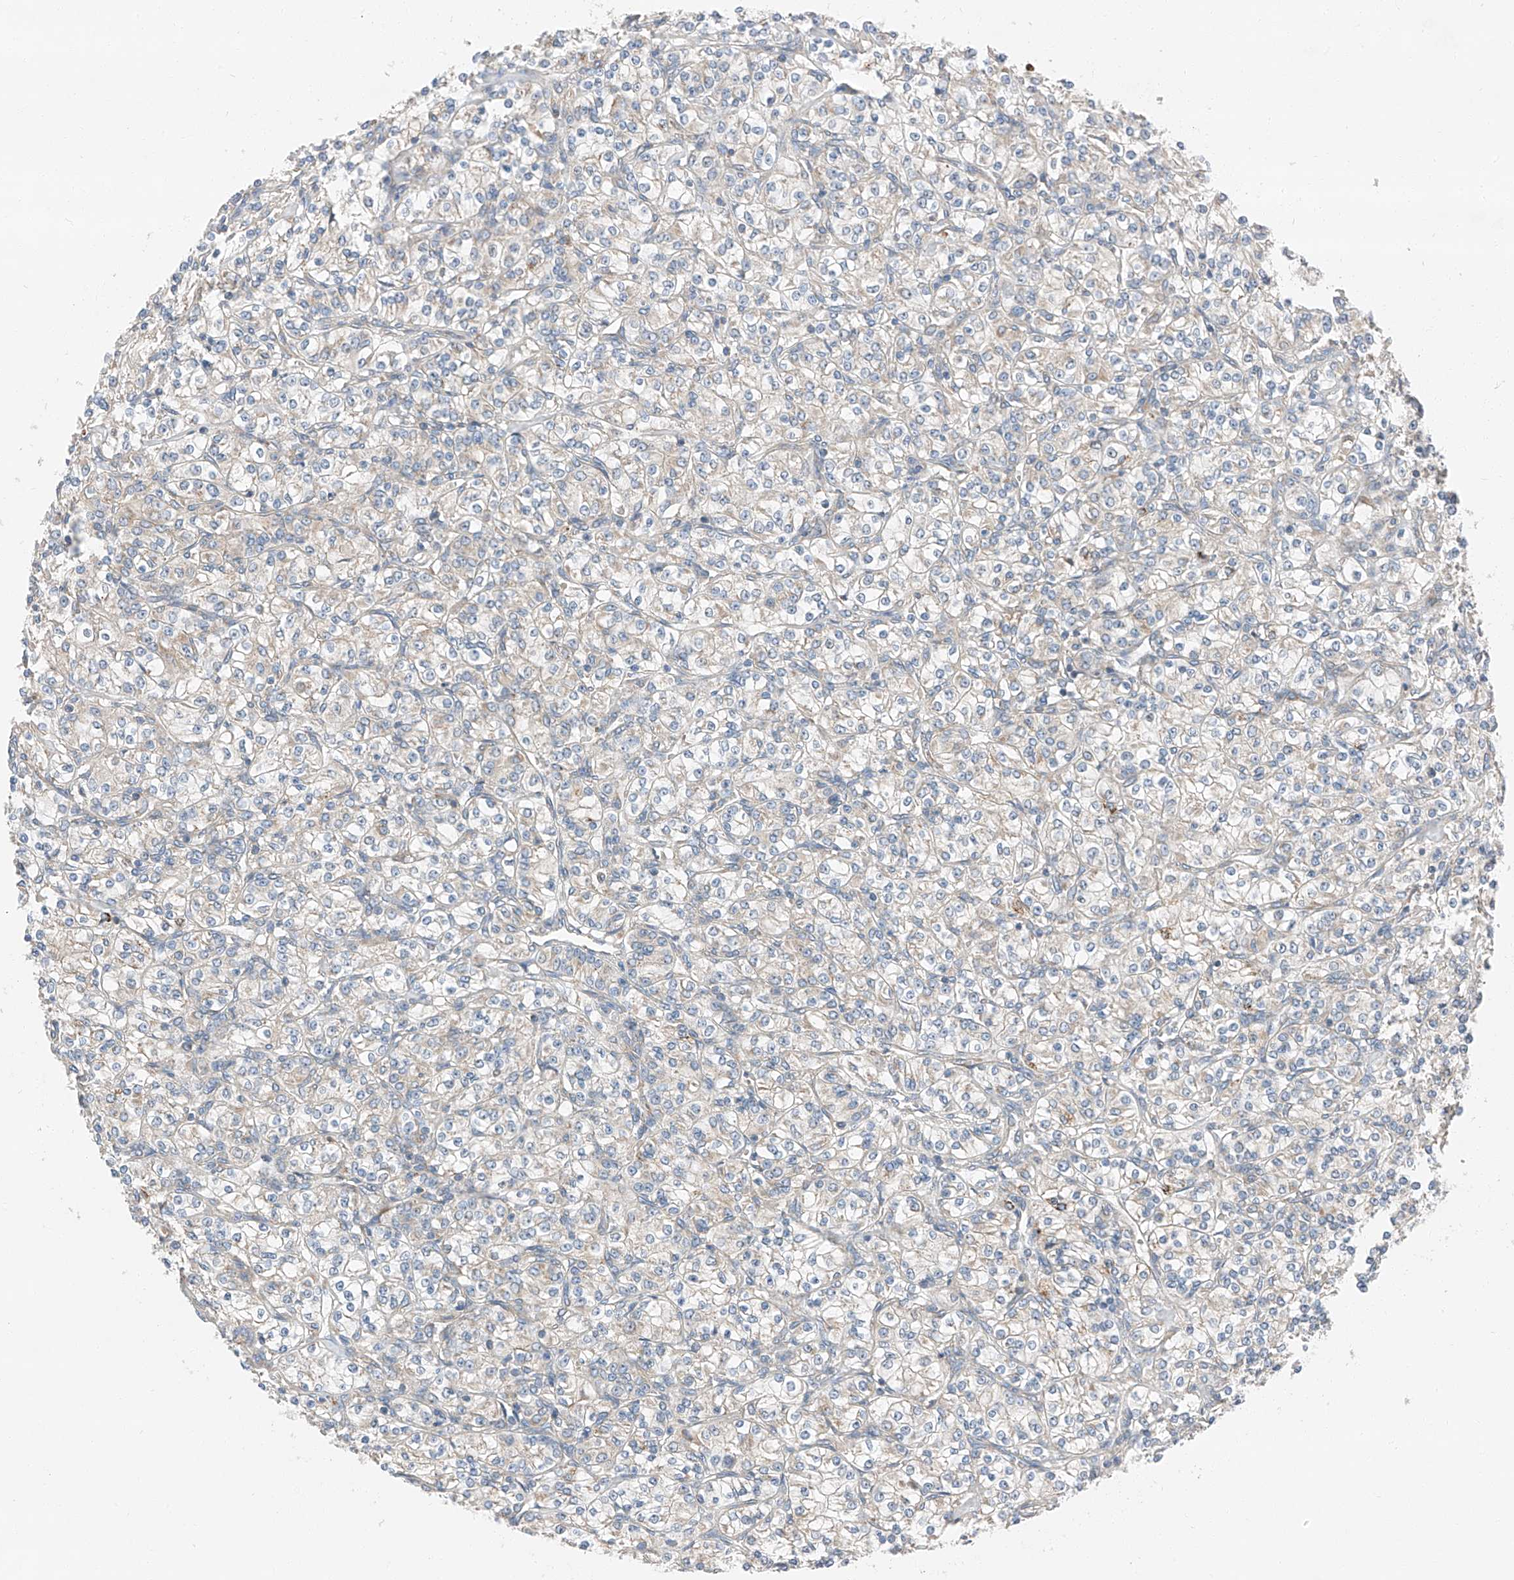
{"staining": {"intensity": "negative", "quantity": "none", "location": "none"}, "tissue": "renal cancer", "cell_type": "Tumor cells", "image_type": "cancer", "snomed": [{"axis": "morphology", "description": "Adenocarcinoma, NOS"}, {"axis": "topography", "description": "Kidney"}], "caption": "Tumor cells show no significant protein positivity in renal cancer (adenocarcinoma).", "gene": "ZC3H15", "patient": {"sex": "male", "age": 77}}